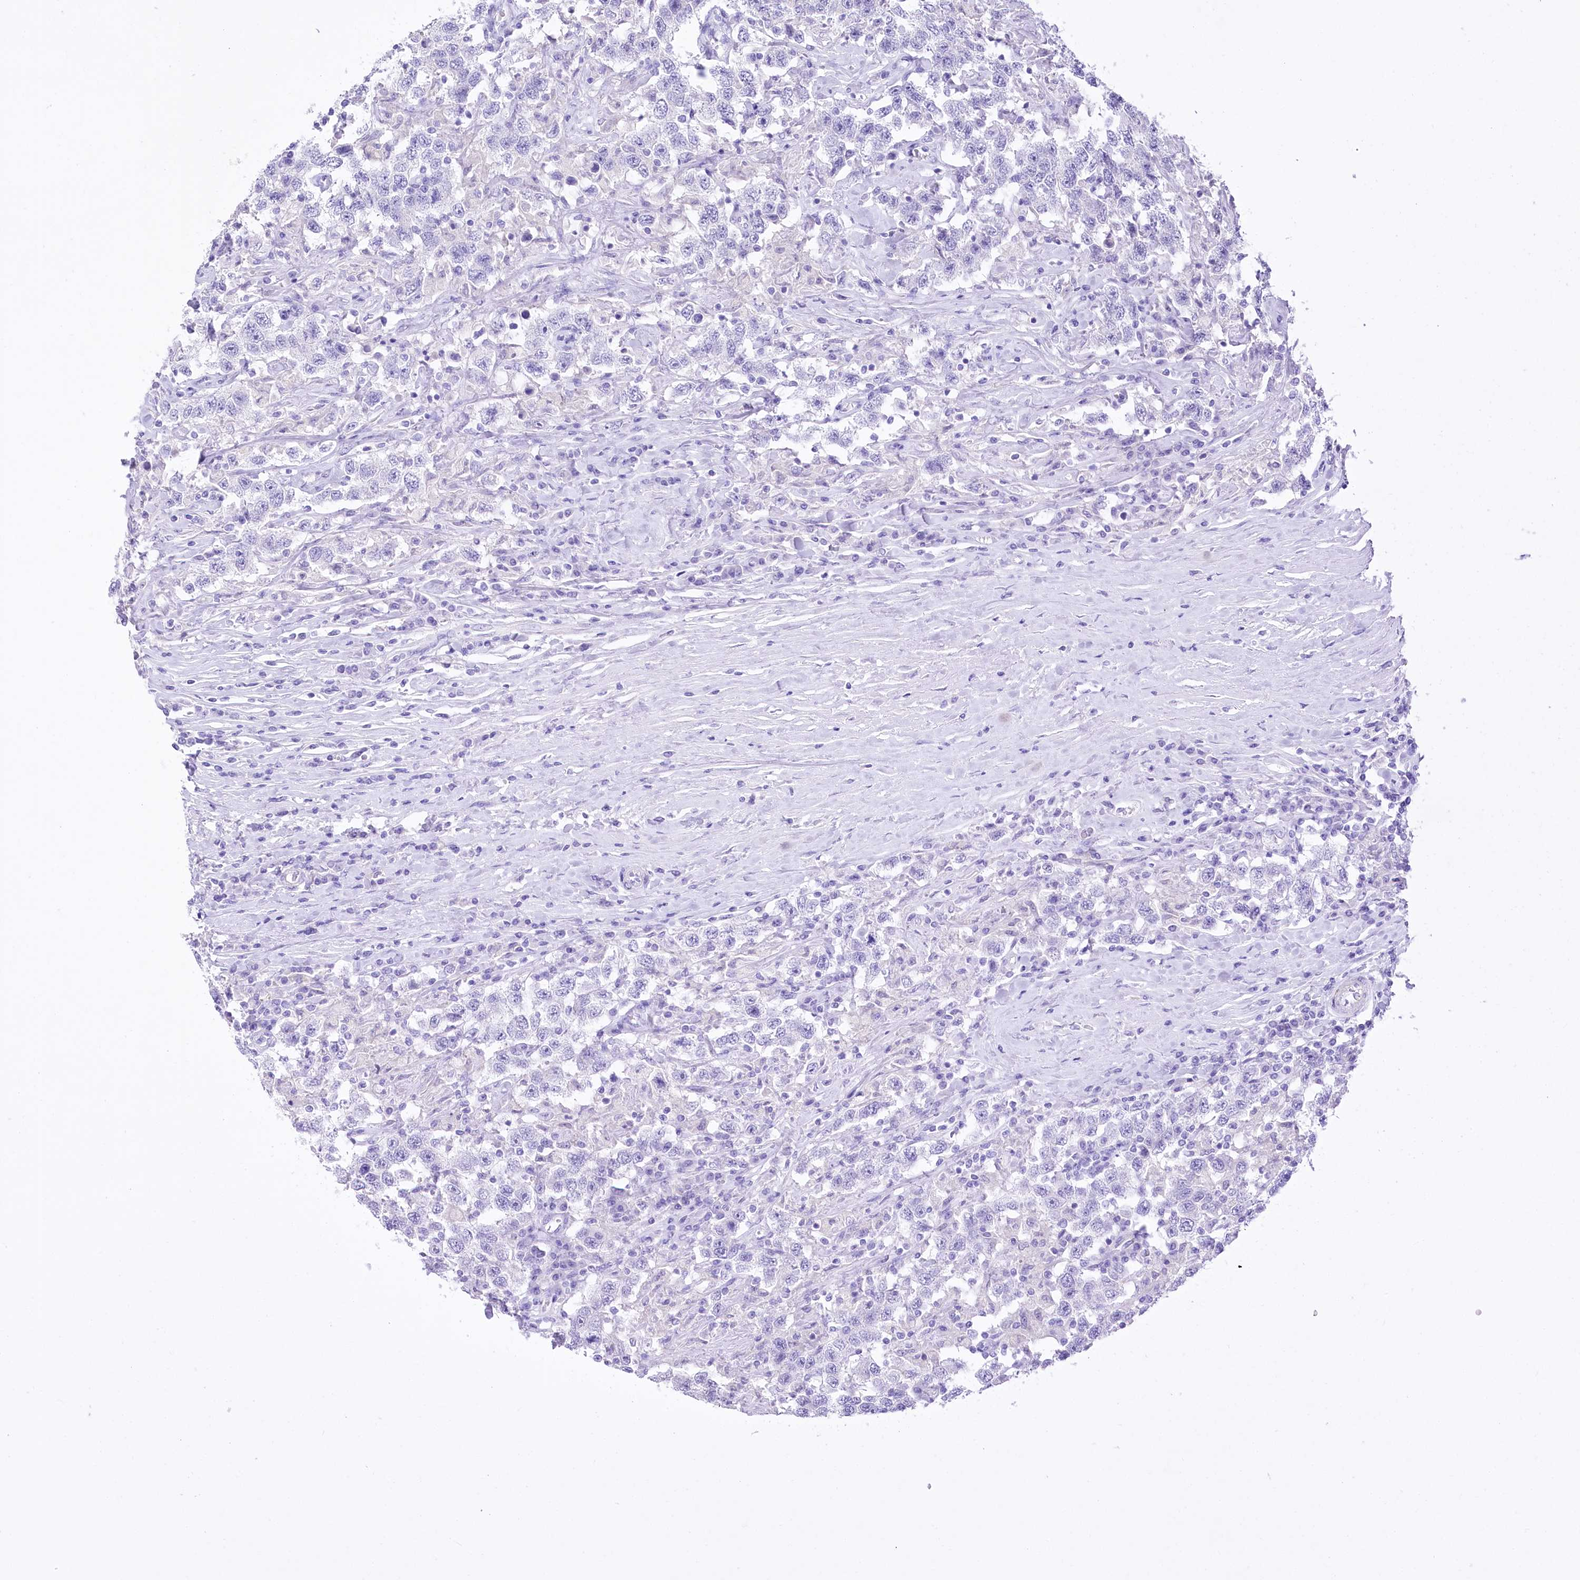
{"staining": {"intensity": "negative", "quantity": "none", "location": "none"}, "tissue": "testis cancer", "cell_type": "Tumor cells", "image_type": "cancer", "snomed": [{"axis": "morphology", "description": "Seminoma, NOS"}, {"axis": "topography", "description": "Testis"}], "caption": "A micrograph of testis seminoma stained for a protein exhibits no brown staining in tumor cells.", "gene": "PBLD", "patient": {"sex": "male", "age": 41}}